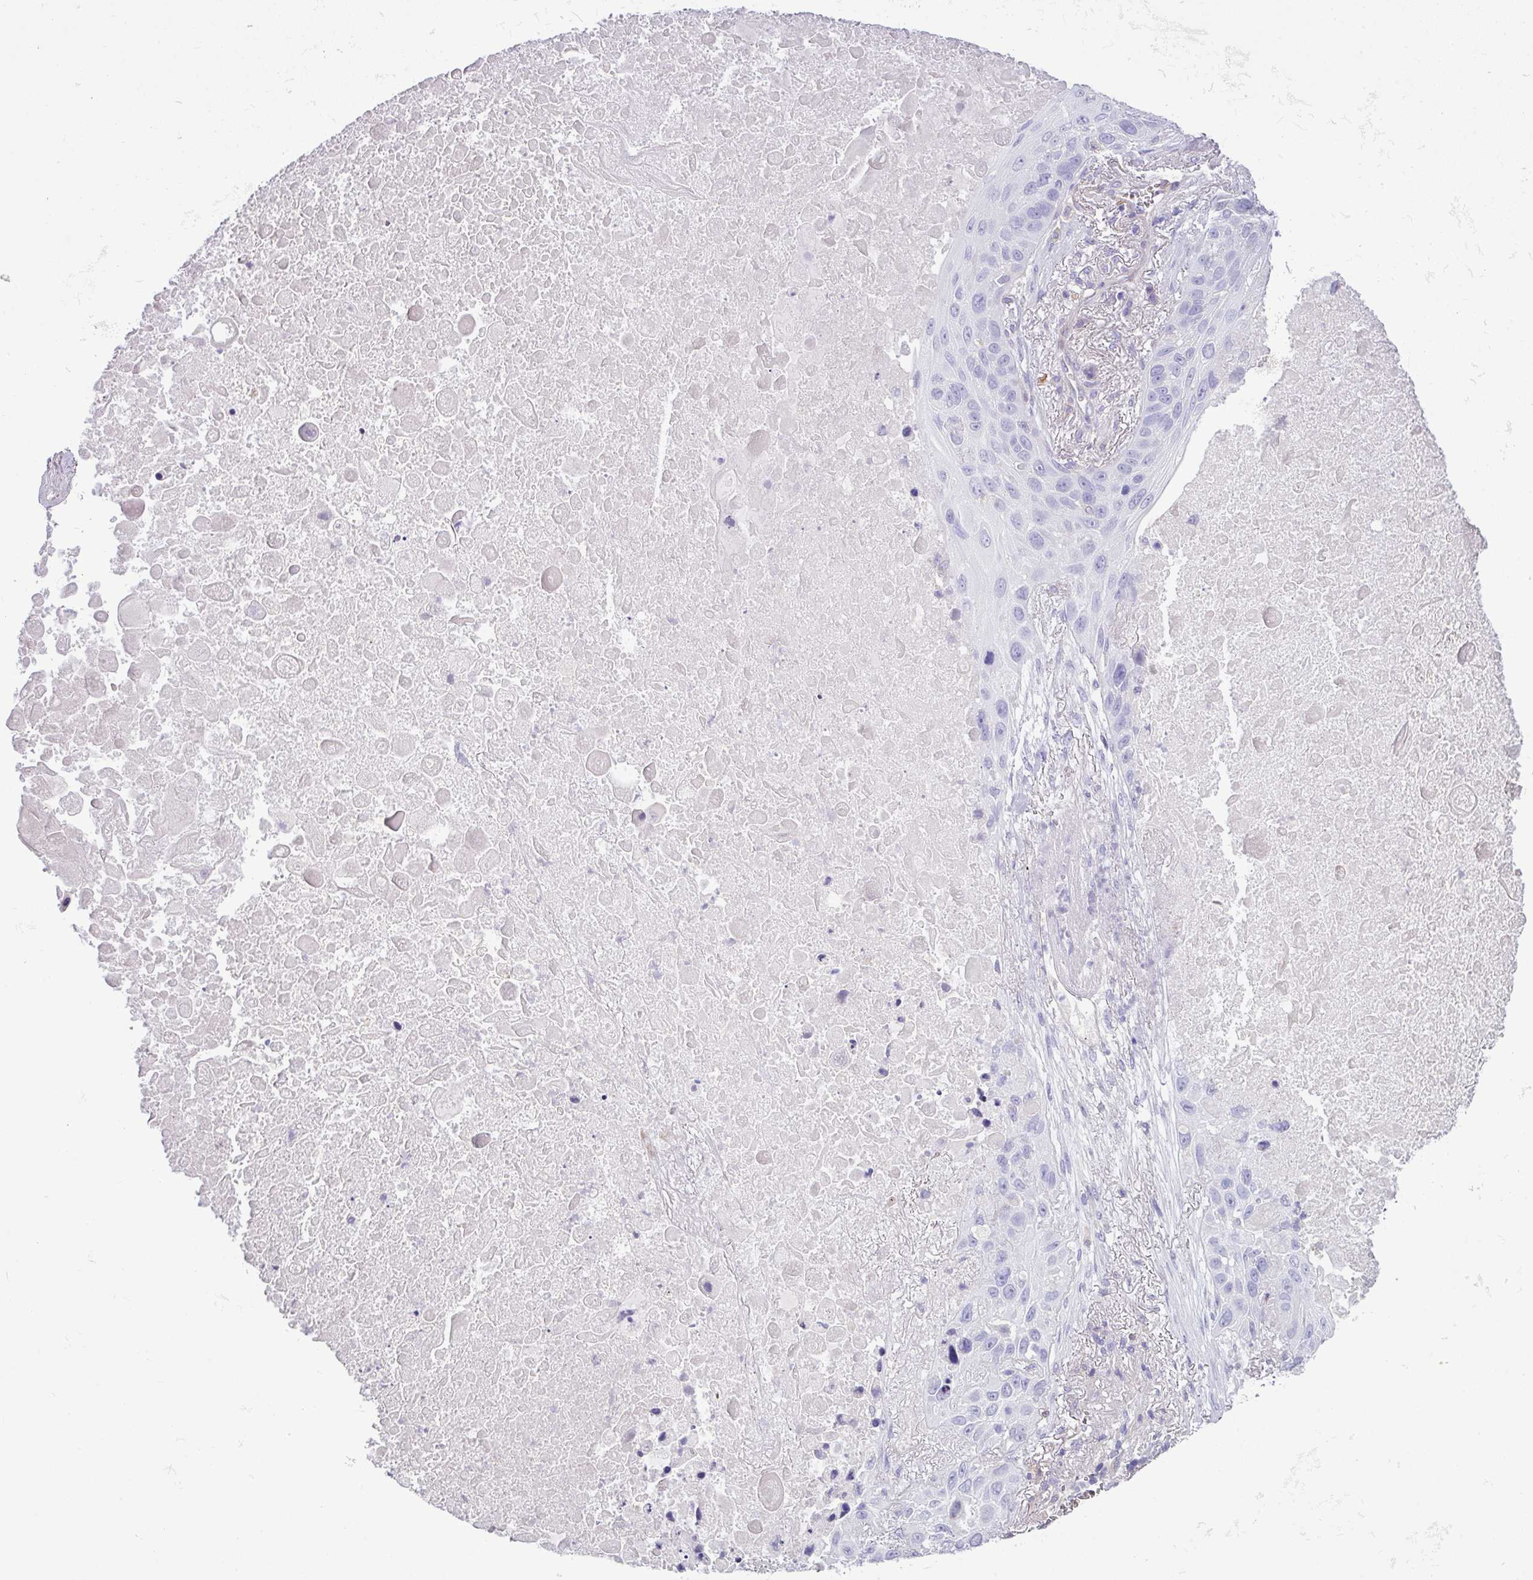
{"staining": {"intensity": "negative", "quantity": "none", "location": "none"}, "tissue": "lung cancer", "cell_type": "Tumor cells", "image_type": "cancer", "snomed": [{"axis": "morphology", "description": "Squamous cell carcinoma, NOS"}, {"axis": "topography", "description": "Lung"}], "caption": "Squamous cell carcinoma (lung) stained for a protein using immunohistochemistry (IHC) reveals no staining tumor cells.", "gene": "KIRREL3", "patient": {"sex": "male", "age": 66}}